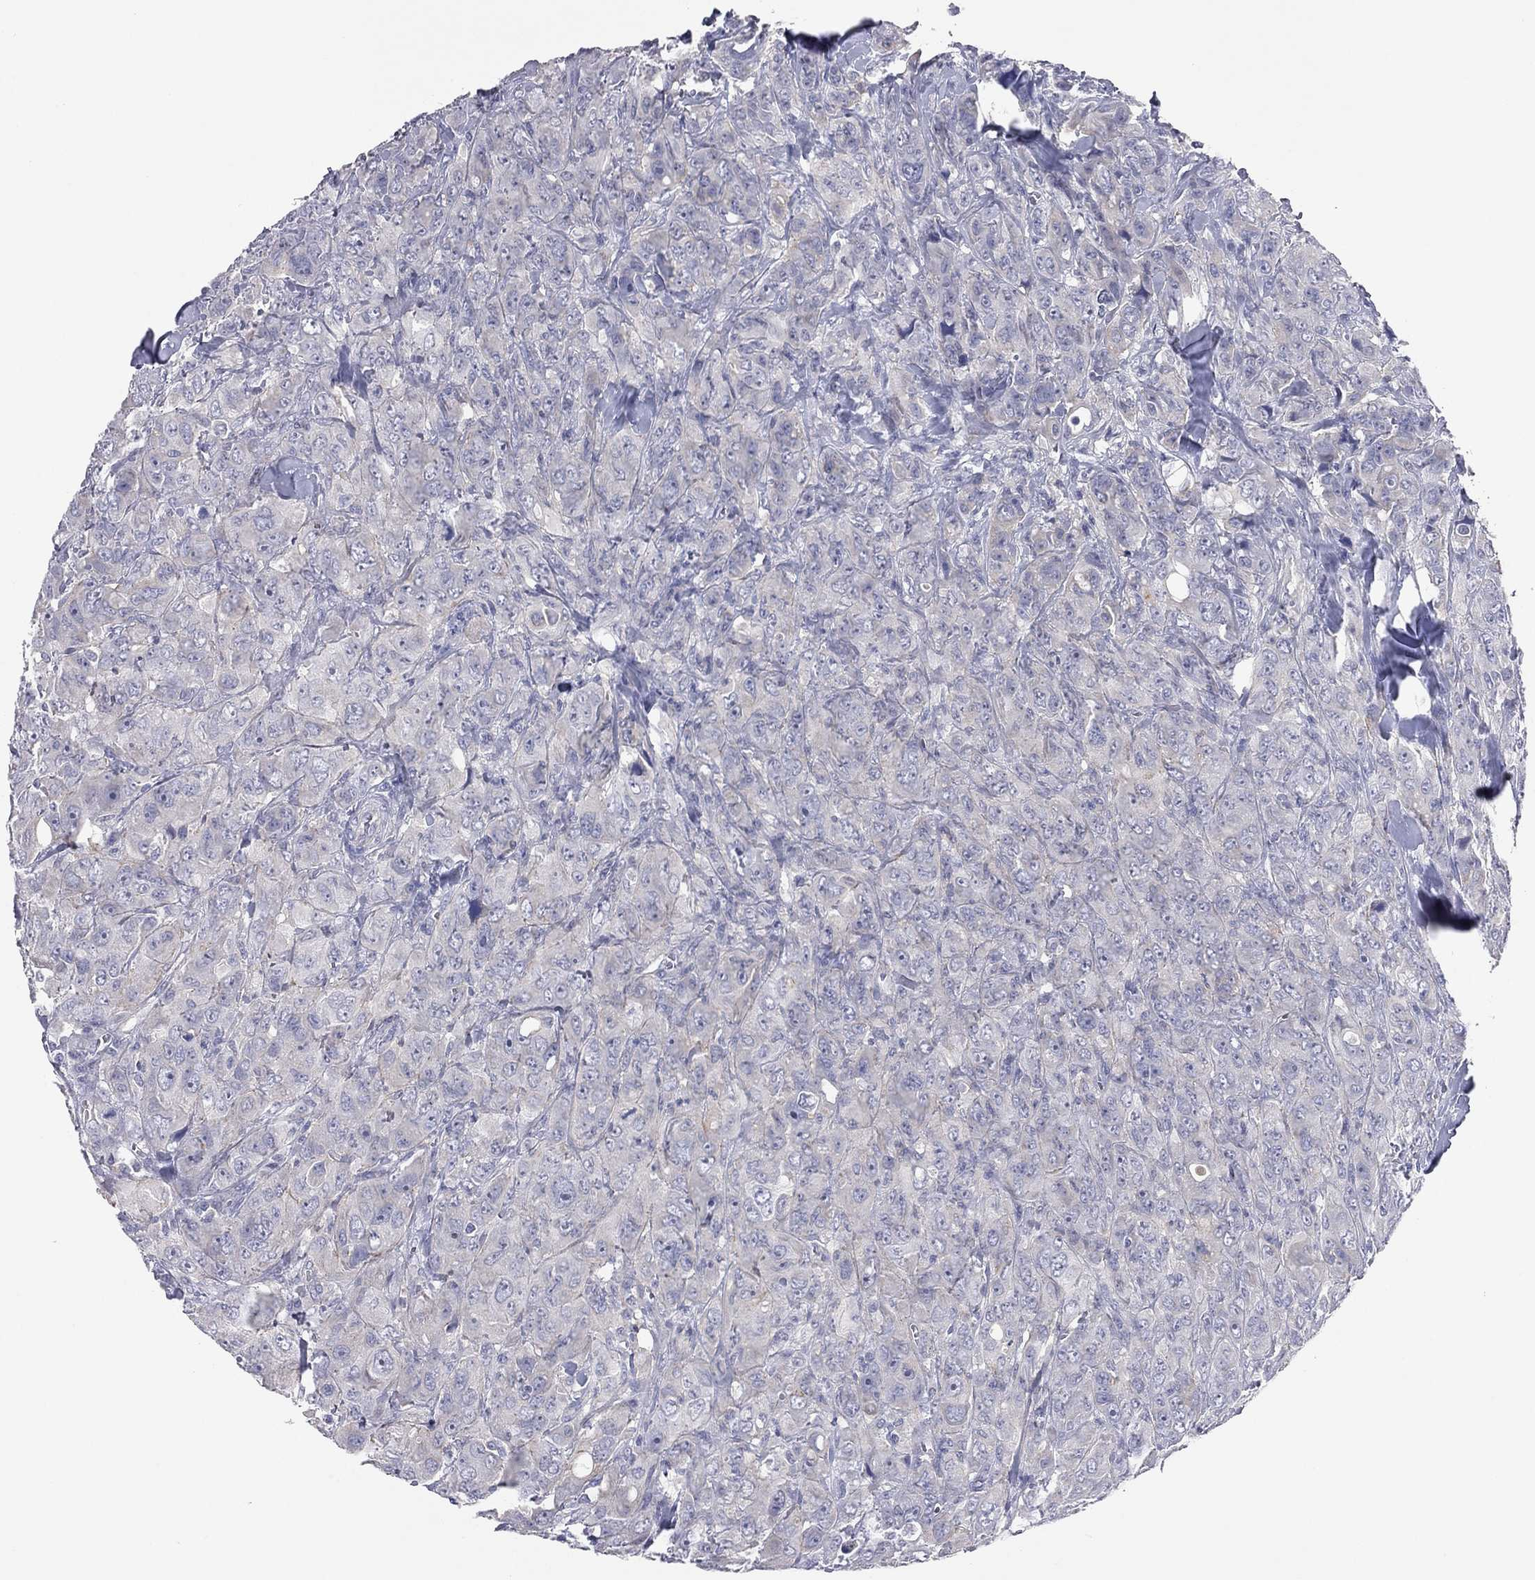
{"staining": {"intensity": "negative", "quantity": "none", "location": "none"}, "tissue": "breast cancer", "cell_type": "Tumor cells", "image_type": "cancer", "snomed": [{"axis": "morphology", "description": "Duct carcinoma"}, {"axis": "topography", "description": "Breast"}], "caption": "Immunohistochemistry (IHC) image of neoplastic tissue: infiltrating ductal carcinoma (breast) stained with DAB (3,3'-diaminobenzidine) demonstrates no significant protein staining in tumor cells.", "gene": "KCNB1", "patient": {"sex": "female", "age": 43}}